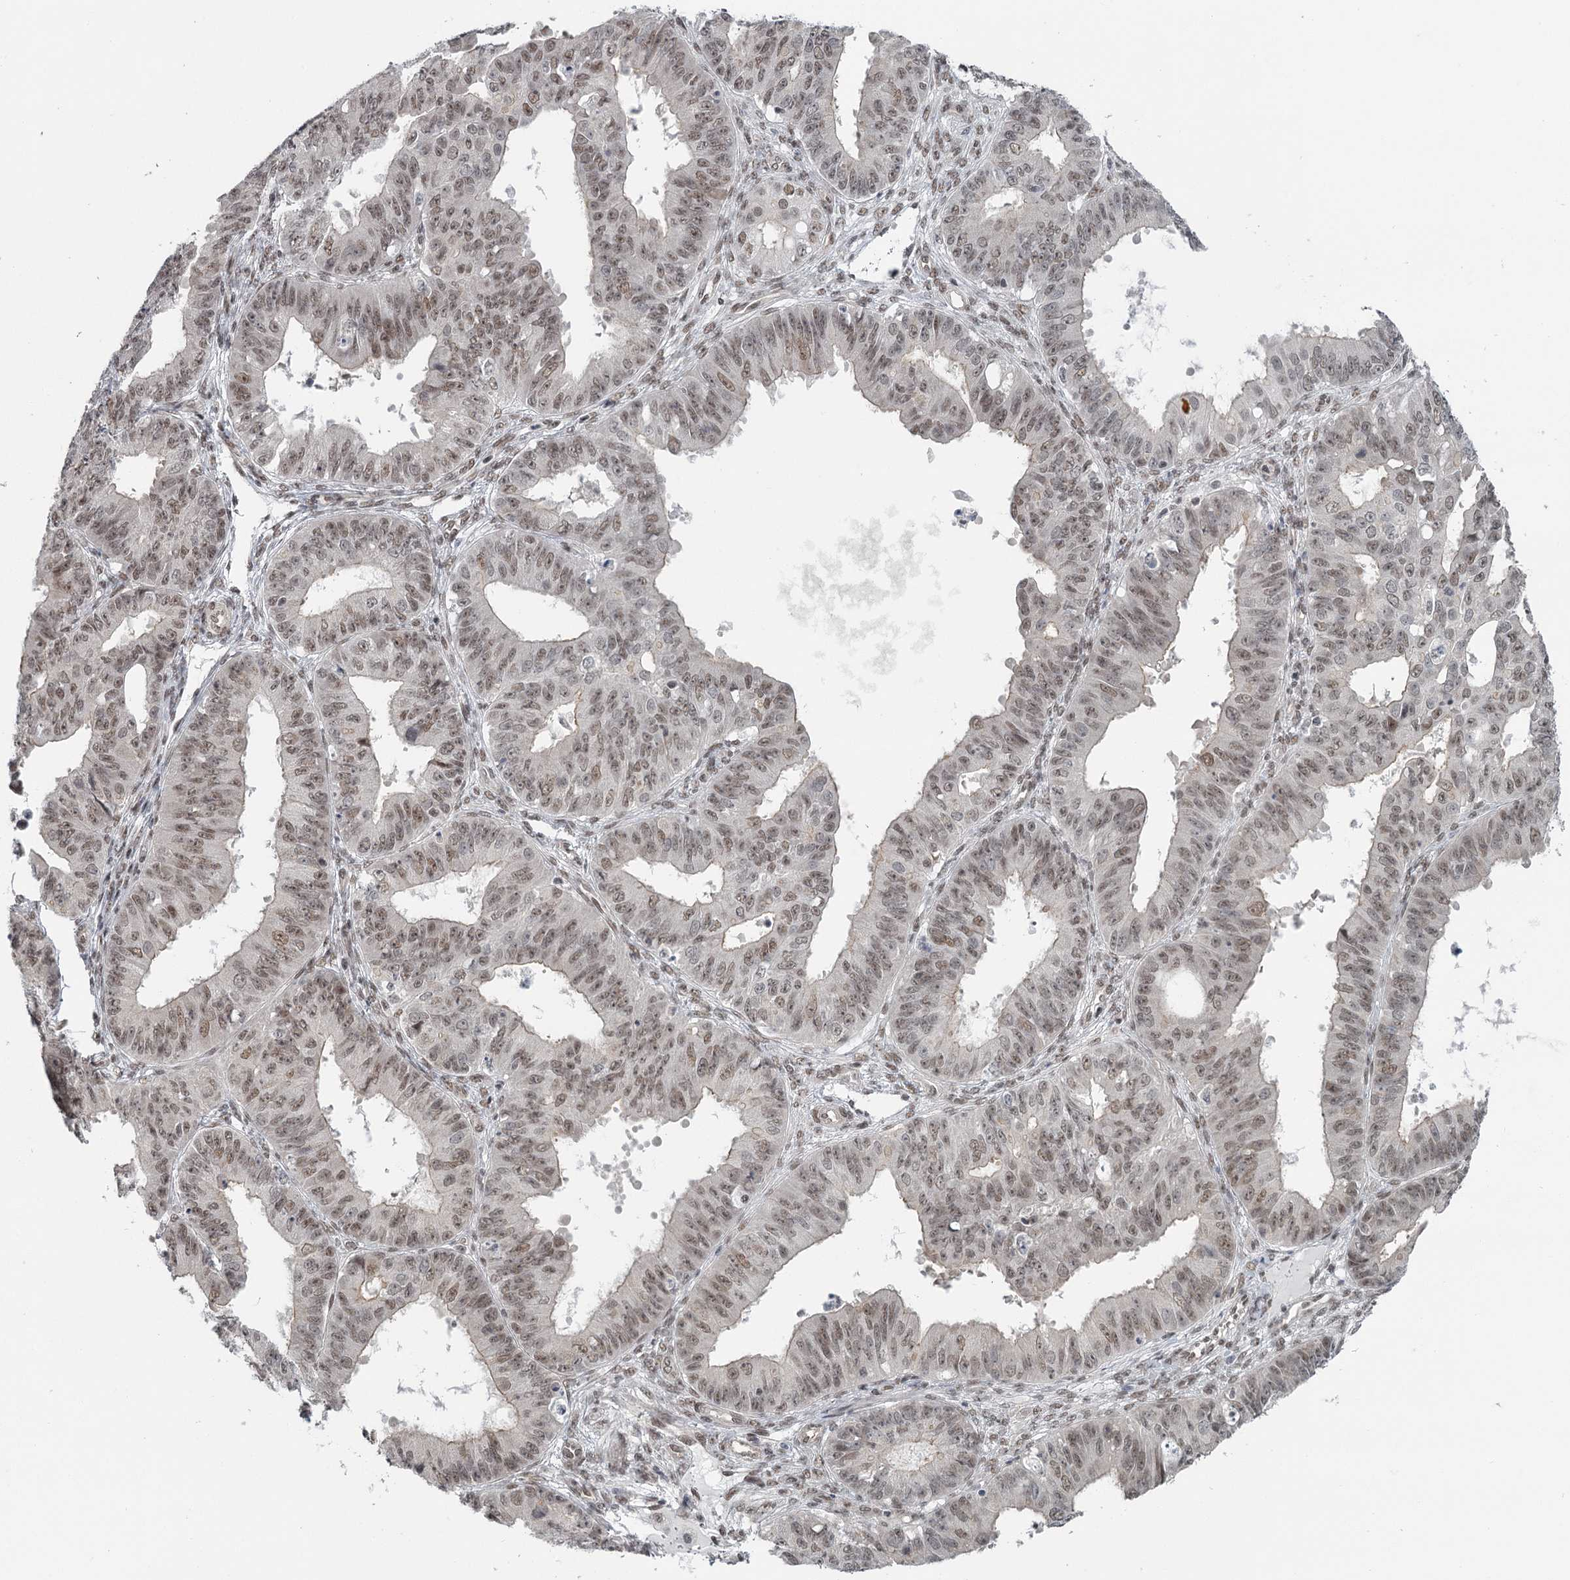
{"staining": {"intensity": "moderate", "quantity": ">75%", "location": "nuclear"}, "tissue": "ovarian cancer", "cell_type": "Tumor cells", "image_type": "cancer", "snomed": [{"axis": "morphology", "description": "Carcinoma, endometroid"}, {"axis": "topography", "description": "Appendix"}, {"axis": "topography", "description": "Ovary"}], "caption": "DAB immunohistochemical staining of human ovarian endometroid carcinoma exhibits moderate nuclear protein staining in about >75% of tumor cells.", "gene": "FAM13C", "patient": {"sex": "female", "age": 42}}